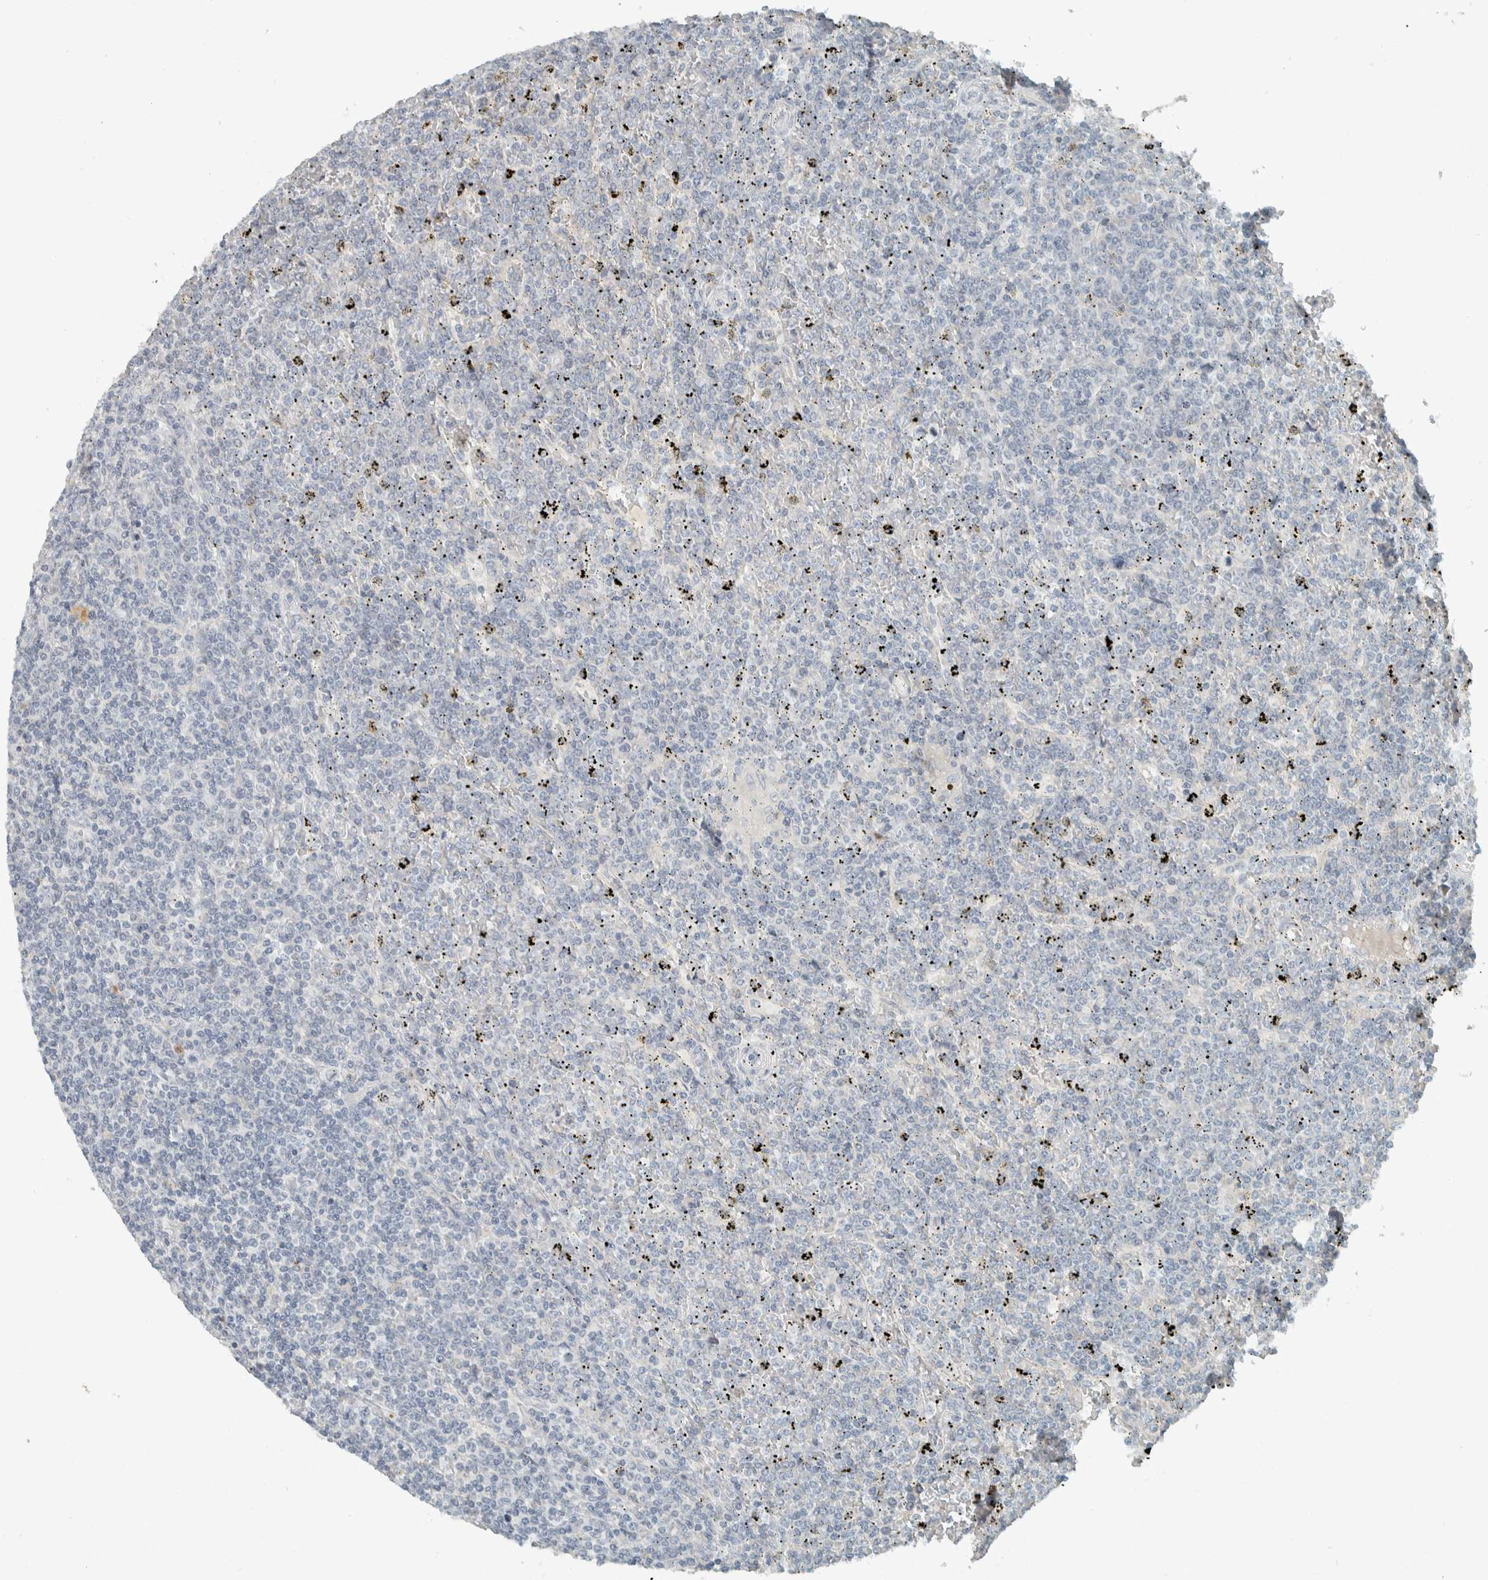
{"staining": {"intensity": "negative", "quantity": "none", "location": "none"}, "tissue": "lymphoma", "cell_type": "Tumor cells", "image_type": "cancer", "snomed": [{"axis": "morphology", "description": "Malignant lymphoma, non-Hodgkin's type, Low grade"}, {"axis": "topography", "description": "Spleen"}], "caption": "Low-grade malignant lymphoma, non-Hodgkin's type was stained to show a protein in brown. There is no significant positivity in tumor cells. (Stains: DAB (3,3'-diaminobenzidine) immunohistochemistry with hematoxylin counter stain, Microscopy: brightfield microscopy at high magnification).", "gene": "CERCAM", "patient": {"sex": "female", "age": 19}}